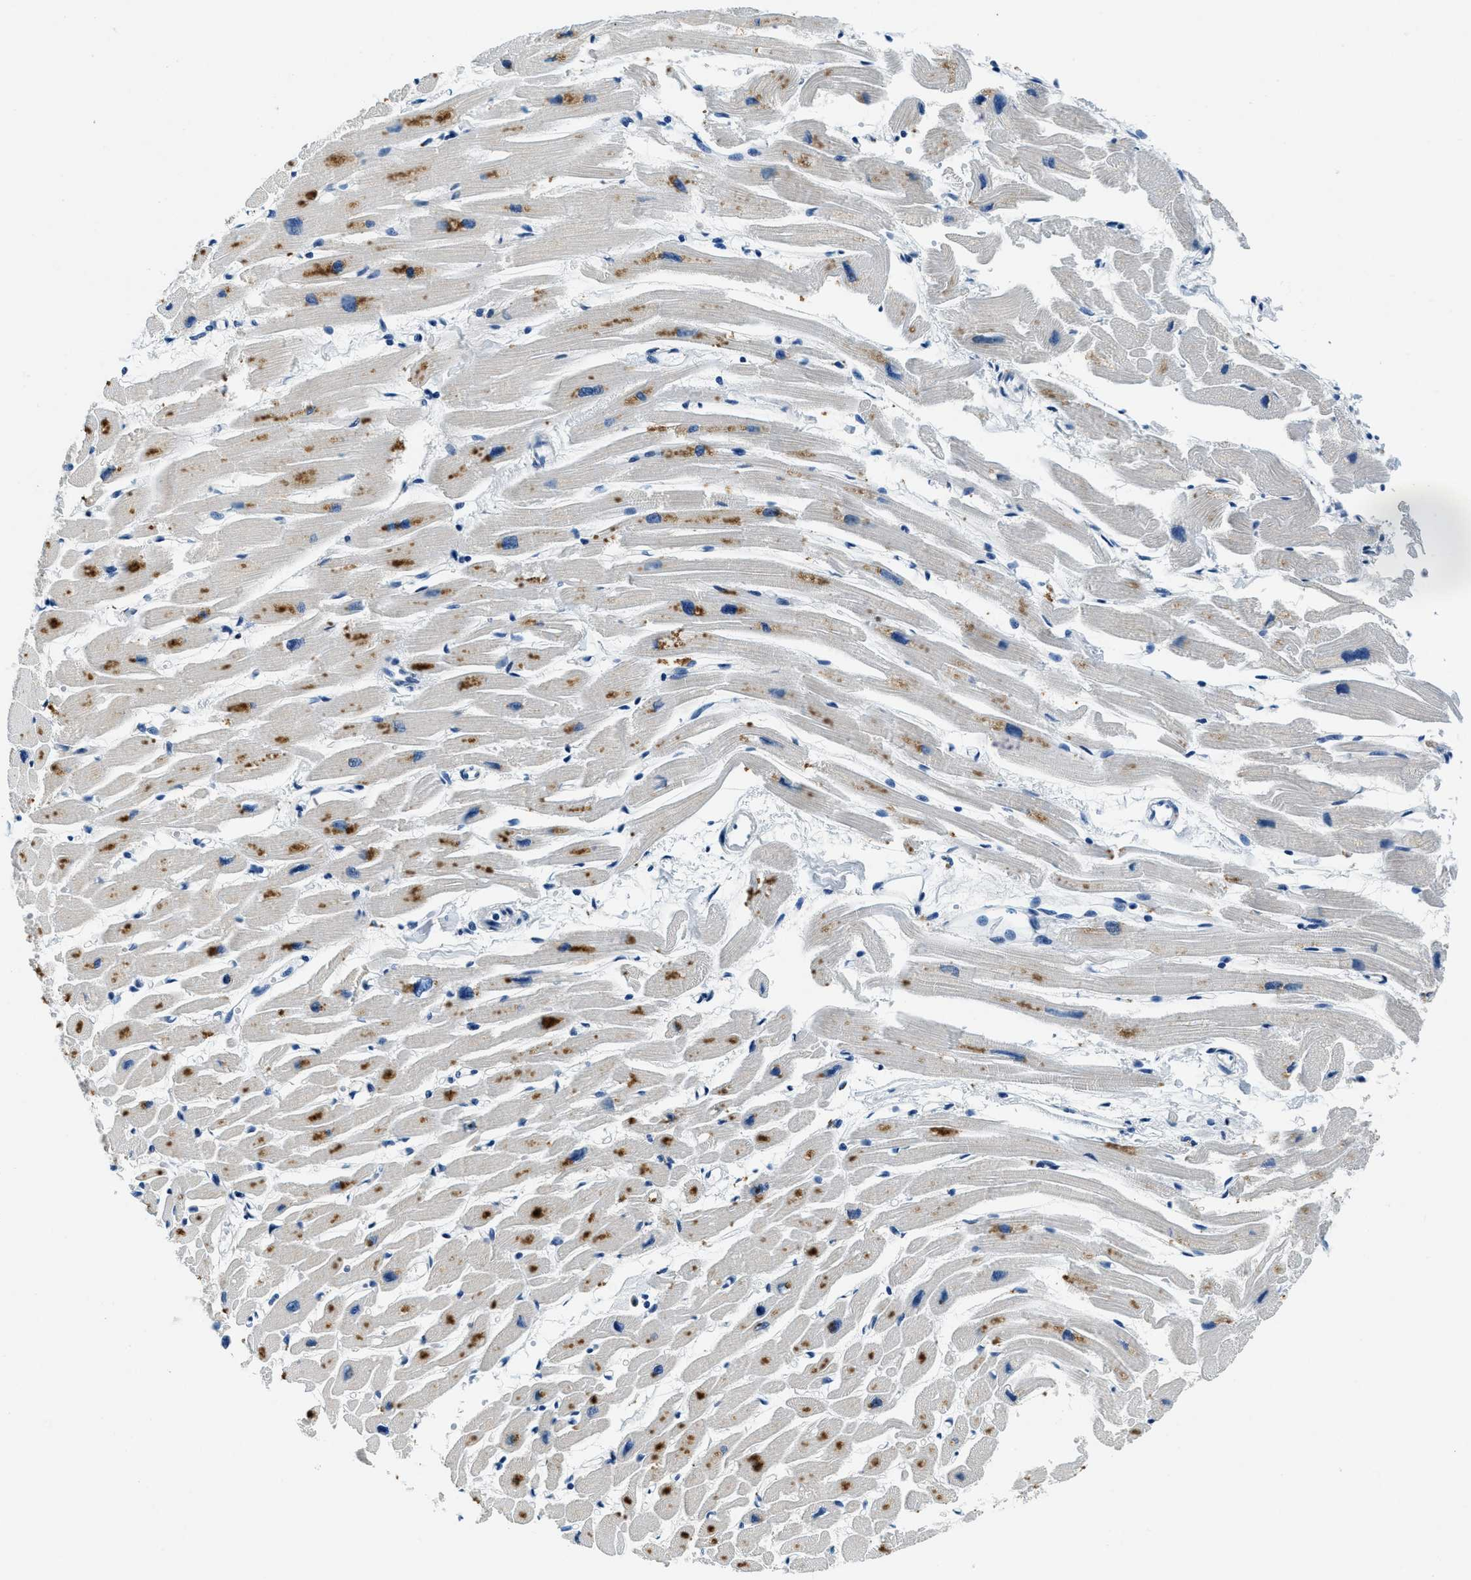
{"staining": {"intensity": "moderate", "quantity": "25%-75%", "location": "cytoplasmic/membranous"}, "tissue": "heart muscle", "cell_type": "Cardiomyocytes", "image_type": "normal", "snomed": [{"axis": "morphology", "description": "Normal tissue, NOS"}, {"axis": "topography", "description": "Heart"}], "caption": "Immunohistochemical staining of unremarkable heart muscle reveals moderate cytoplasmic/membranous protein expression in approximately 25%-75% of cardiomyocytes.", "gene": "UBAC2", "patient": {"sex": "female", "age": 54}}